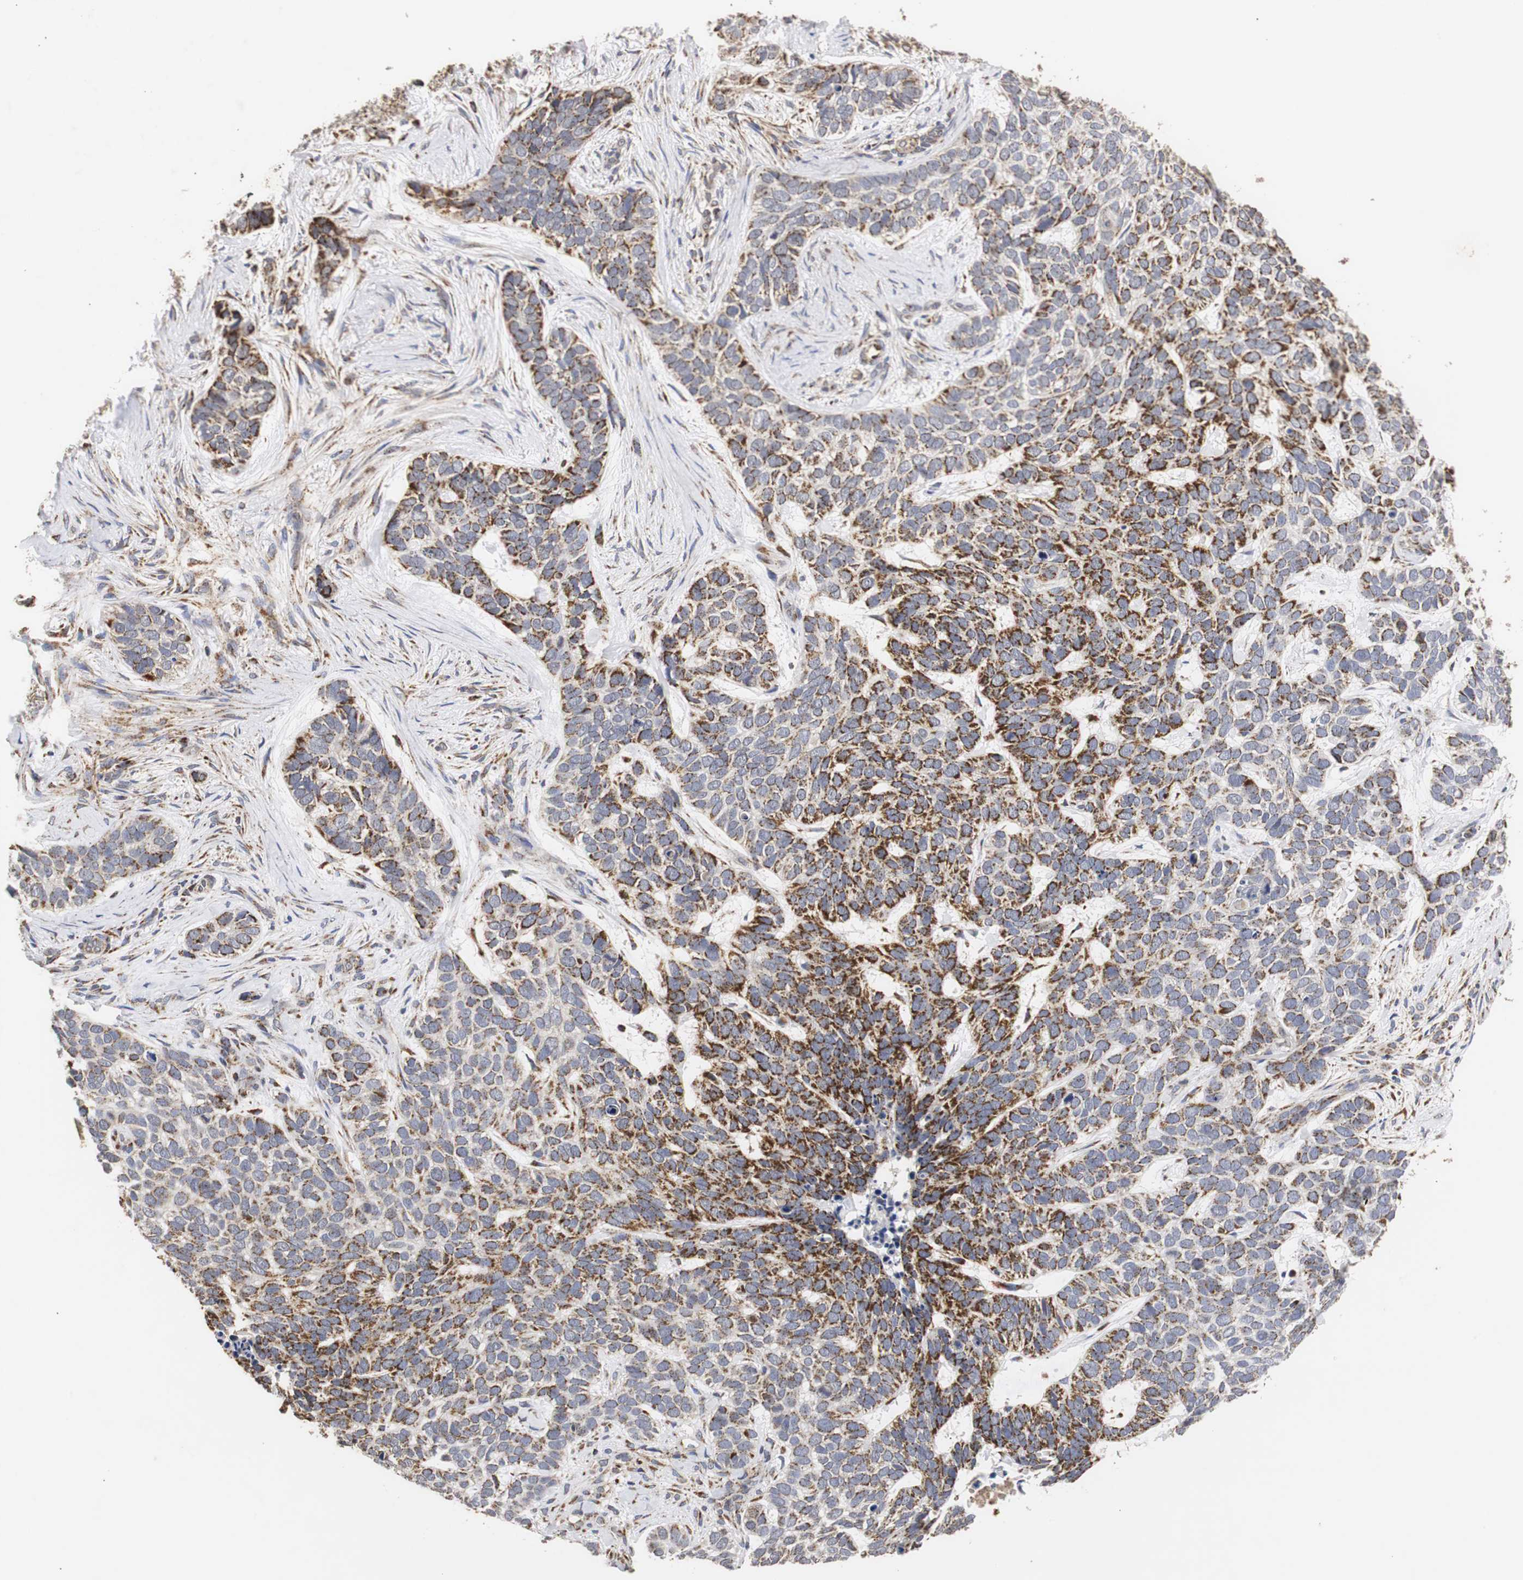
{"staining": {"intensity": "strong", "quantity": ">75%", "location": "cytoplasmic/membranous"}, "tissue": "skin cancer", "cell_type": "Tumor cells", "image_type": "cancer", "snomed": [{"axis": "morphology", "description": "Basal cell carcinoma"}, {"axis": "topography", "description": "Skin"}], "caption": "Protein expression analysis of skin cancer reveals strong cytoplasmic/membranous expression in approximately >75% of tumor cells.", "gene": "HSD17B10", "patient": {"sex": "male", "age": 87}}